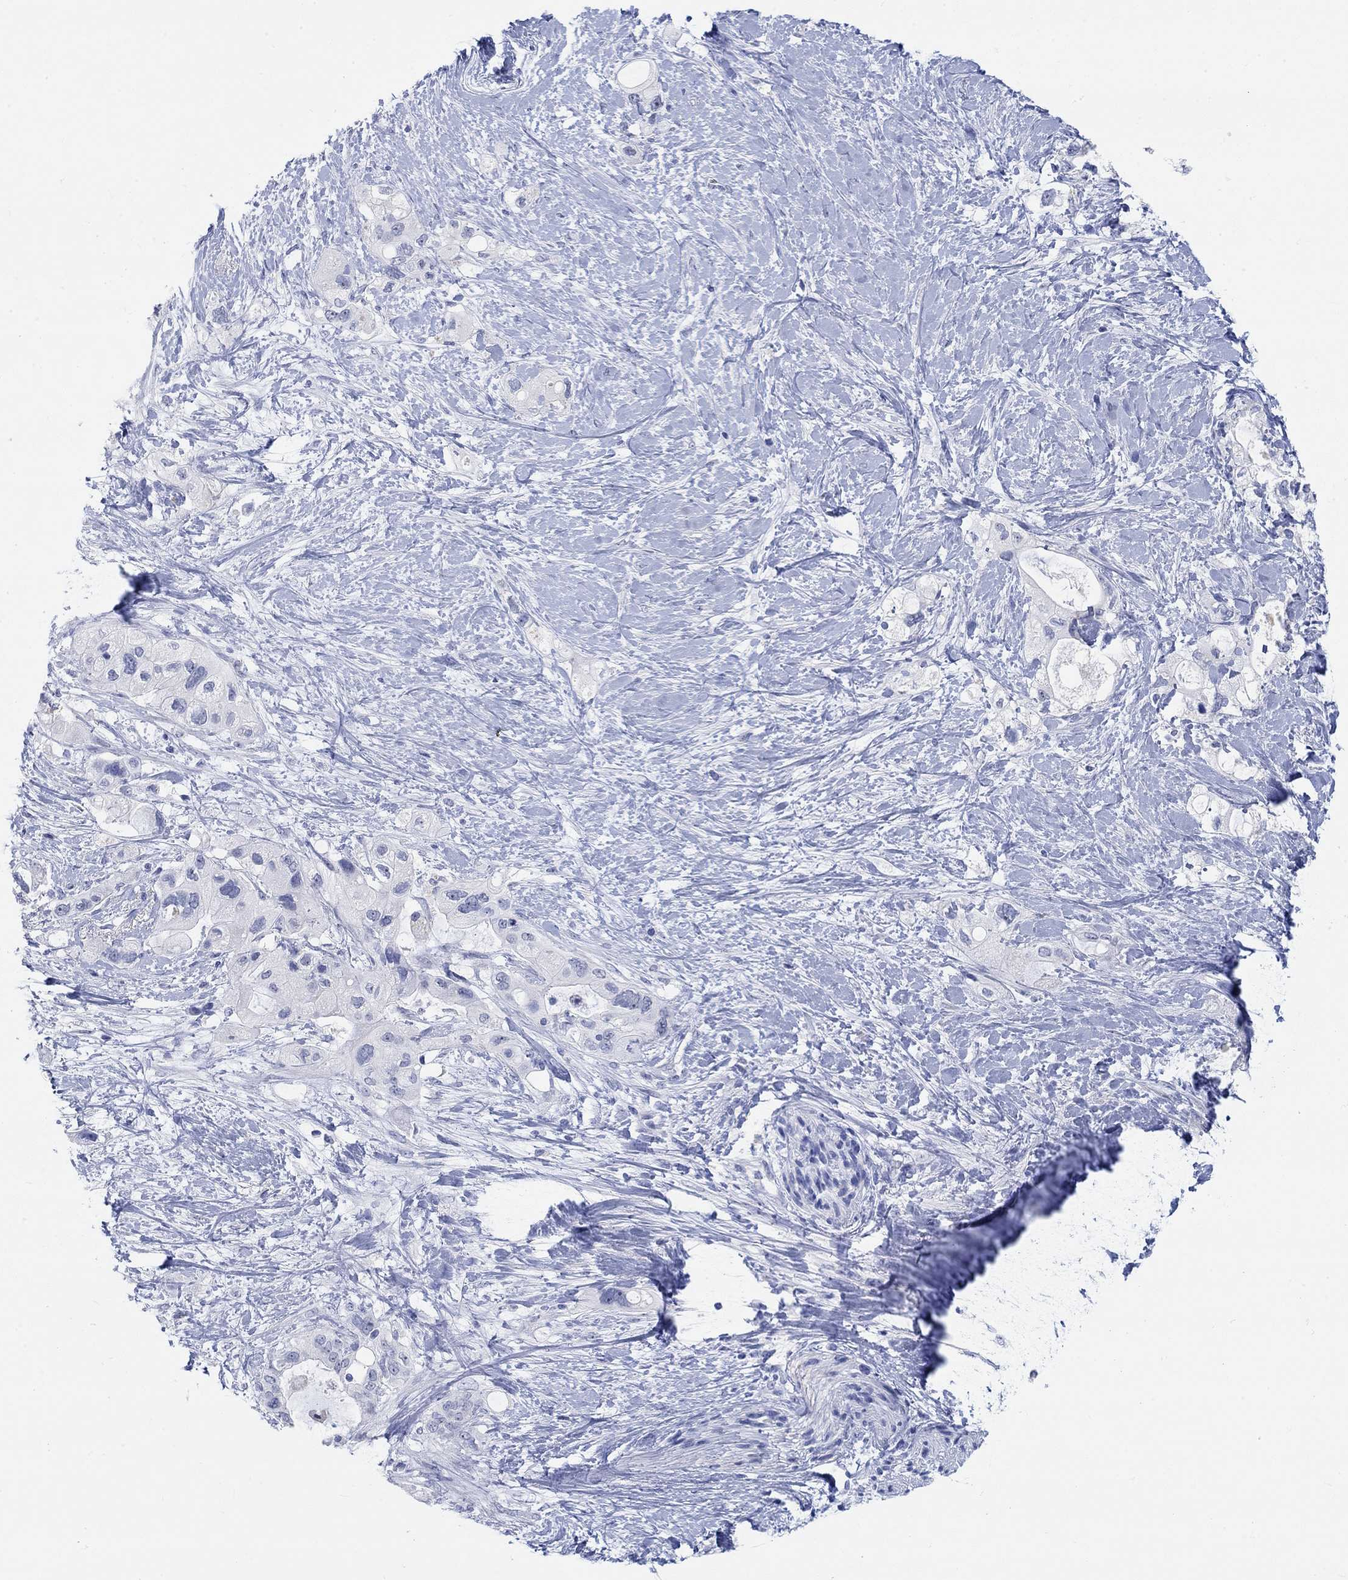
{"staining": {"intensity": "negative", "quantity": "none", "location": "none"}, "tissue": "pancreatic cancer", "cell_type": "Tumor cells", "image_type": "cancer", "snomed": [{"axis": "morphology", "description": "Adenocarcinoma, NOS"}, {"axis": "topography", "description": "Pancreas"}], "caption": "Tumor cells show no significant positivity in adenocarcinoma (pancreatic).", "gene": "GRIA3", "patient": {"sex": "female", "age": 56}}